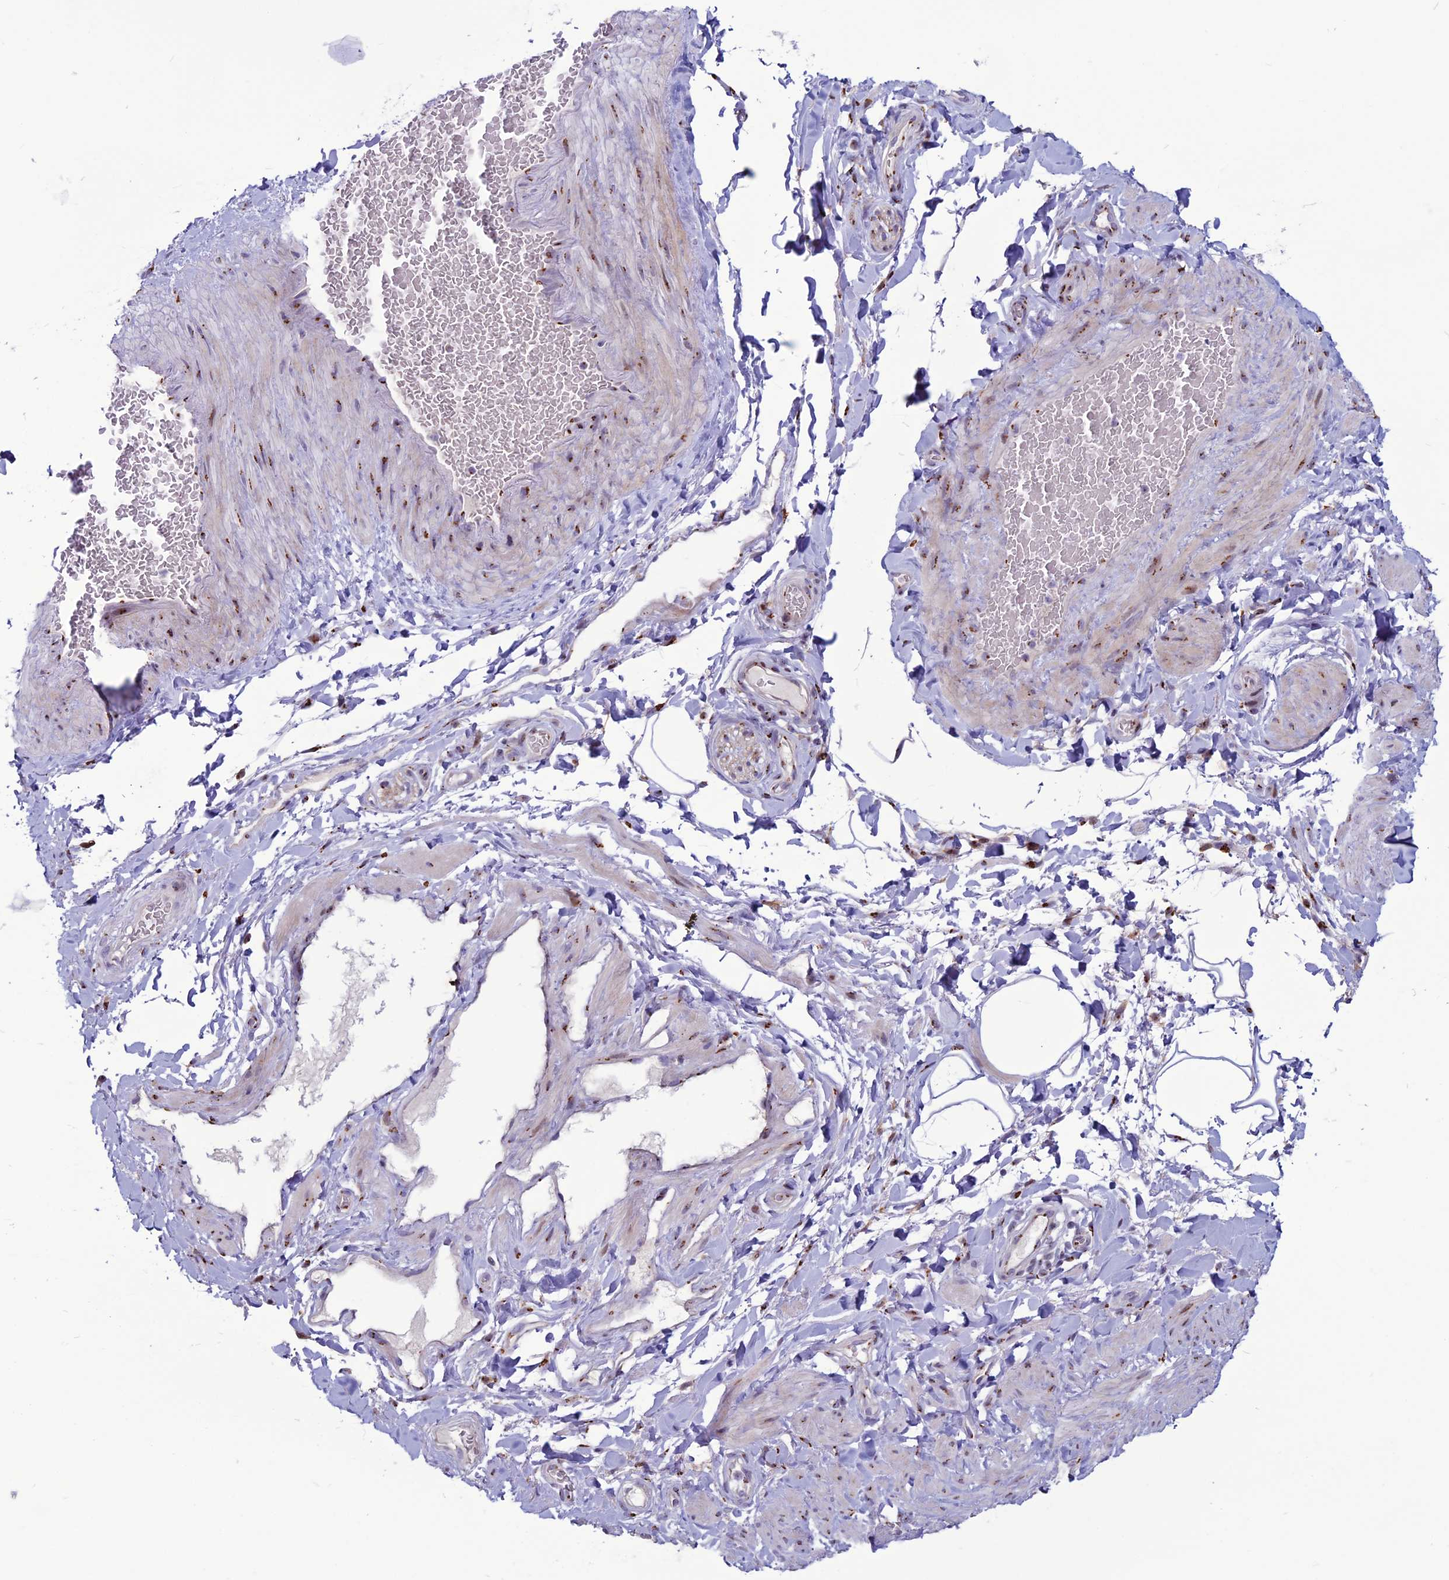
{"staining": {"intensity": "negative", "quantity": "none", "location": "none"}, "tissue": "adipose tissue", "cell_type": "Adipocytes", "image_type": "normal", "snomed": [{"axis": "morphology", "description": "Normal tissue, NOS"}, {"axis": "topography", "description": "Soft tissue"}, {"axis": "topography", "description": "Vascular tissue"}], "caption": "Adipose tissue stained for a protein using immunohistochemistry (IHC) demonstrates no expression adipocytes.", "gene": "PLEKHA4", "patient": {"sex": "male", "age": 54}}